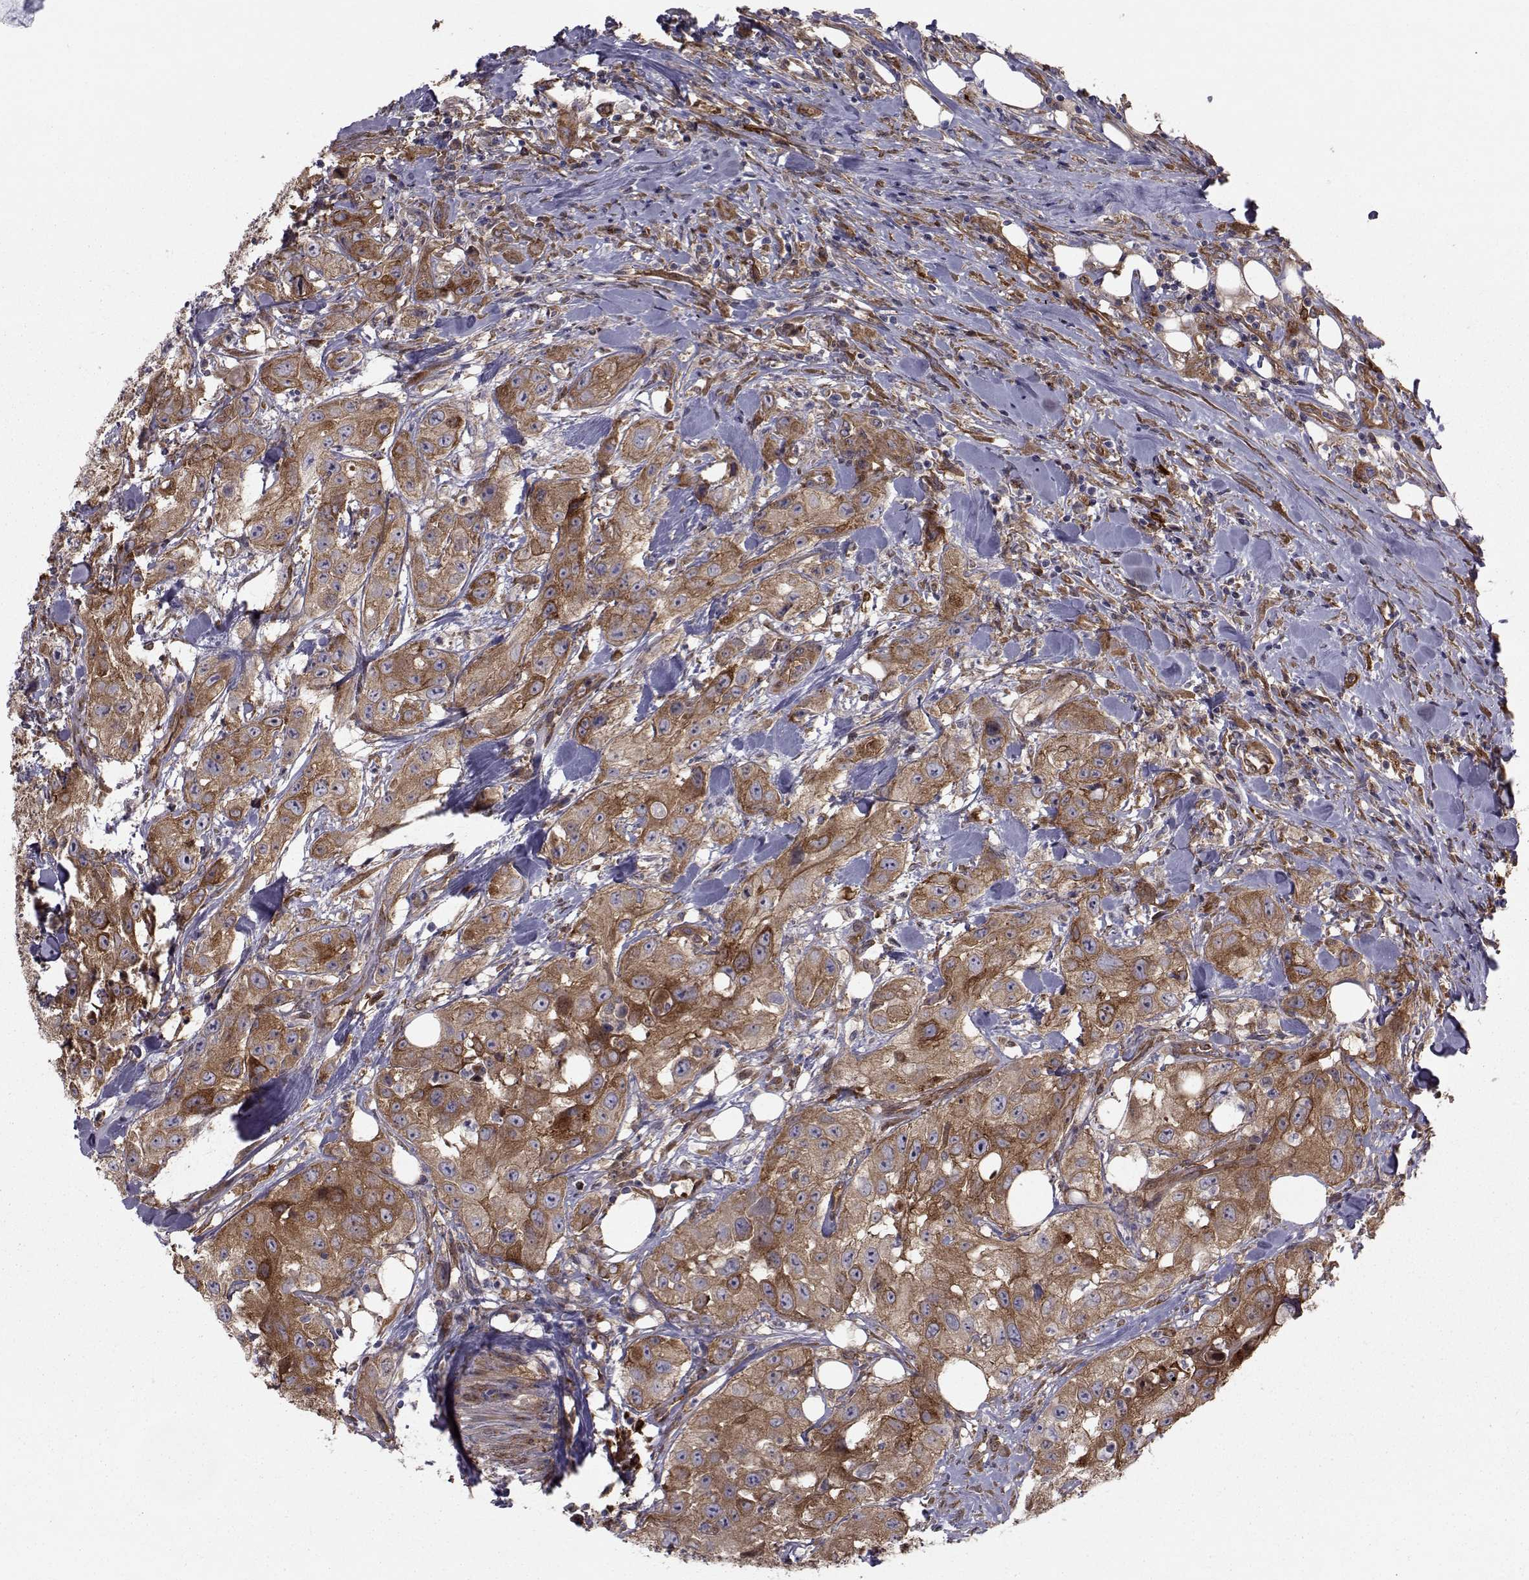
{"staining": {"intensity": "strong", "quantity": ">75%", "location": "cytoplasmic/membranous"}, "tissue": "urothelial cancer", "cell_type": "Tumor cells", "image_type": "cancer", "snomed": [{"axis": "morphology", "description": "Urothelial carcinoma, High grade"}, {"axis": "topography", "description": "Urinary bladder"}], "caption": "This micrograph demonstrates urothelial cancer stained with IHC to label a protein in brown. The cytoplasmic/membranous of tumor cells show strong positivity for the protein. Nuclei are counter-stained blue.", "gene": "TRIP10", "patient": {"sex": "male", "age": 79}}